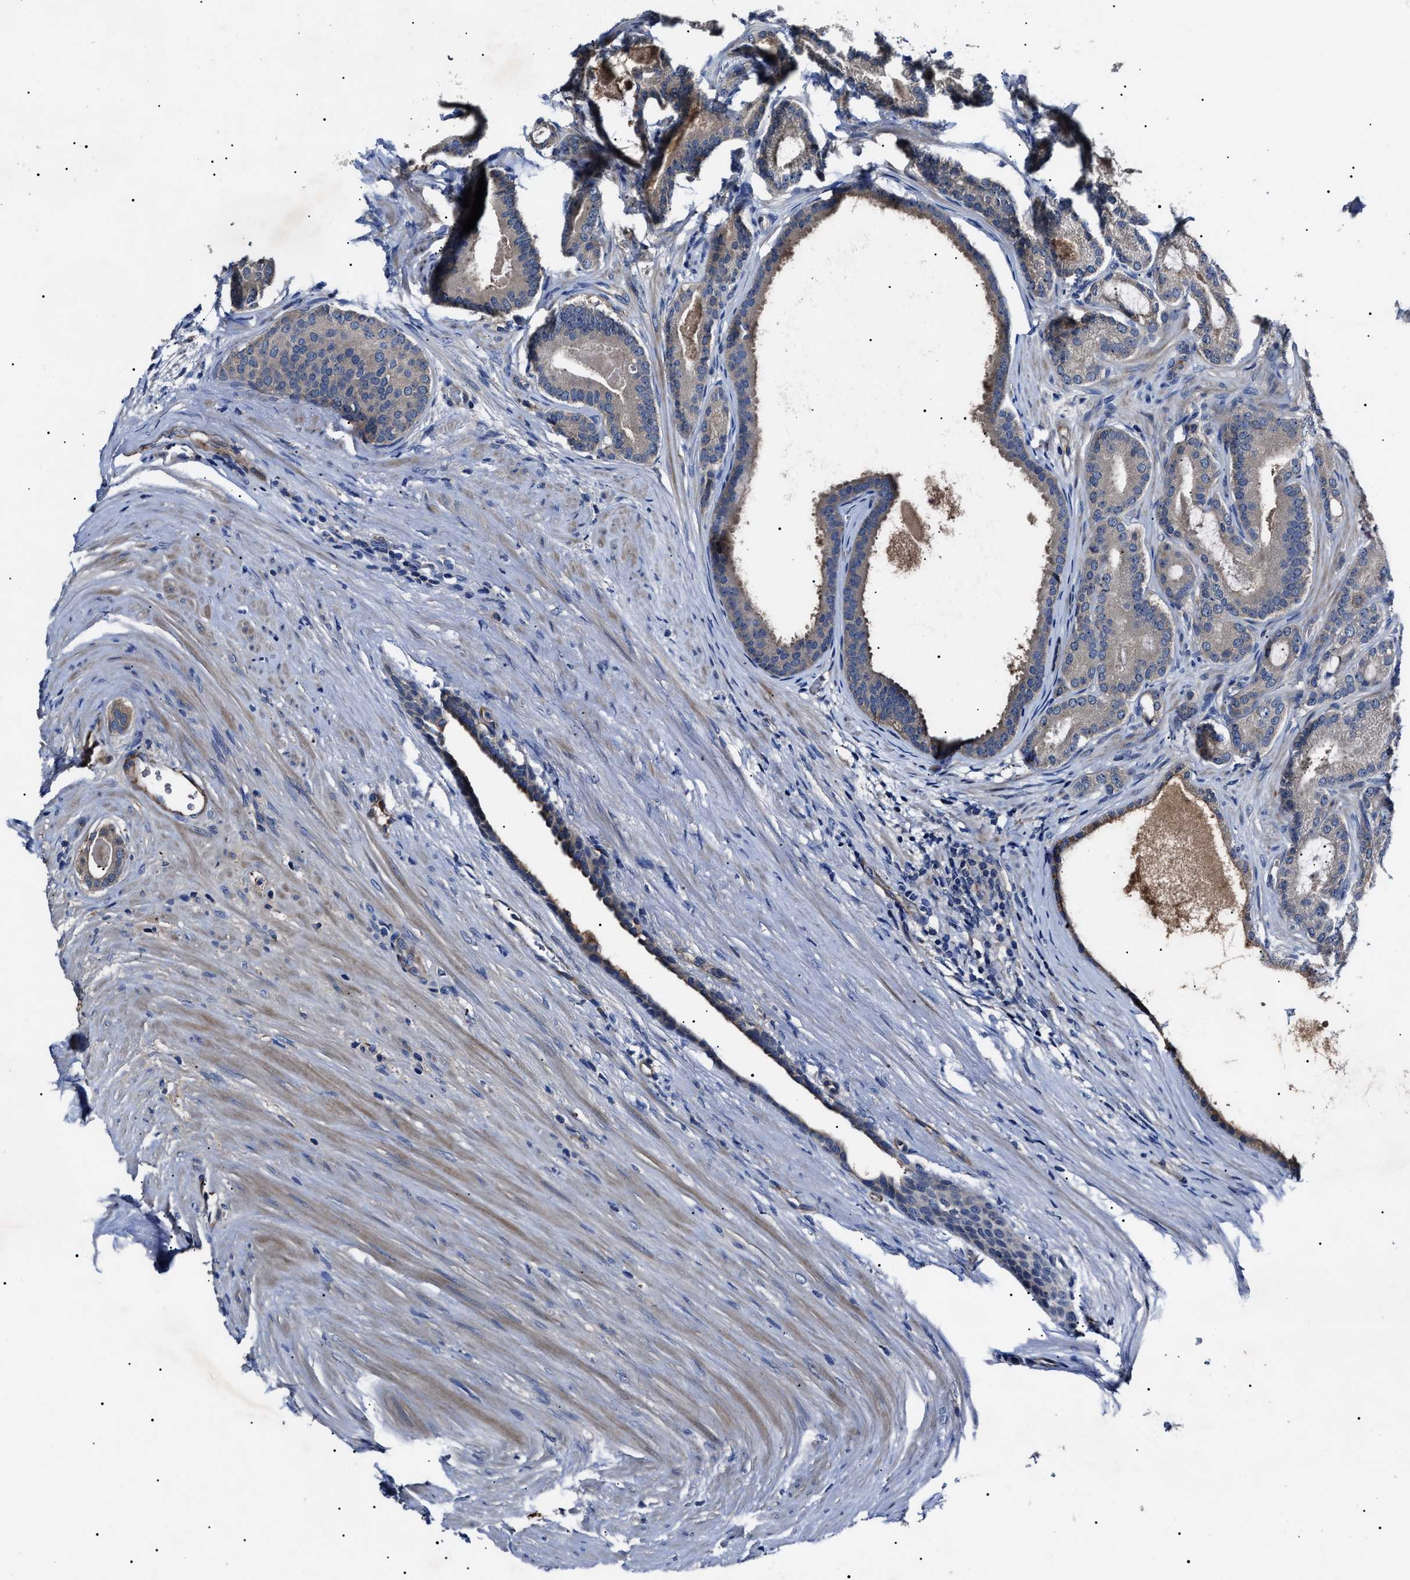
{"staining": {"intensity": "negative", "quantity": "none", "location": "none"}, "tissue": "prostate cancer", "cell_type": "Tumor cells", "image_type": "cancer", "snomed": [{"axis": "morphology", "description": "Adenocarcinoma, High grade"}, {"axis": "topography", "description": "Prostate"}], "caption": "Immunohistochemical staining of human prostate cancer reveals no significant staining in tumor cells.", "gene": "IFT81", "patient": {"sex": "male", "age": 60}}